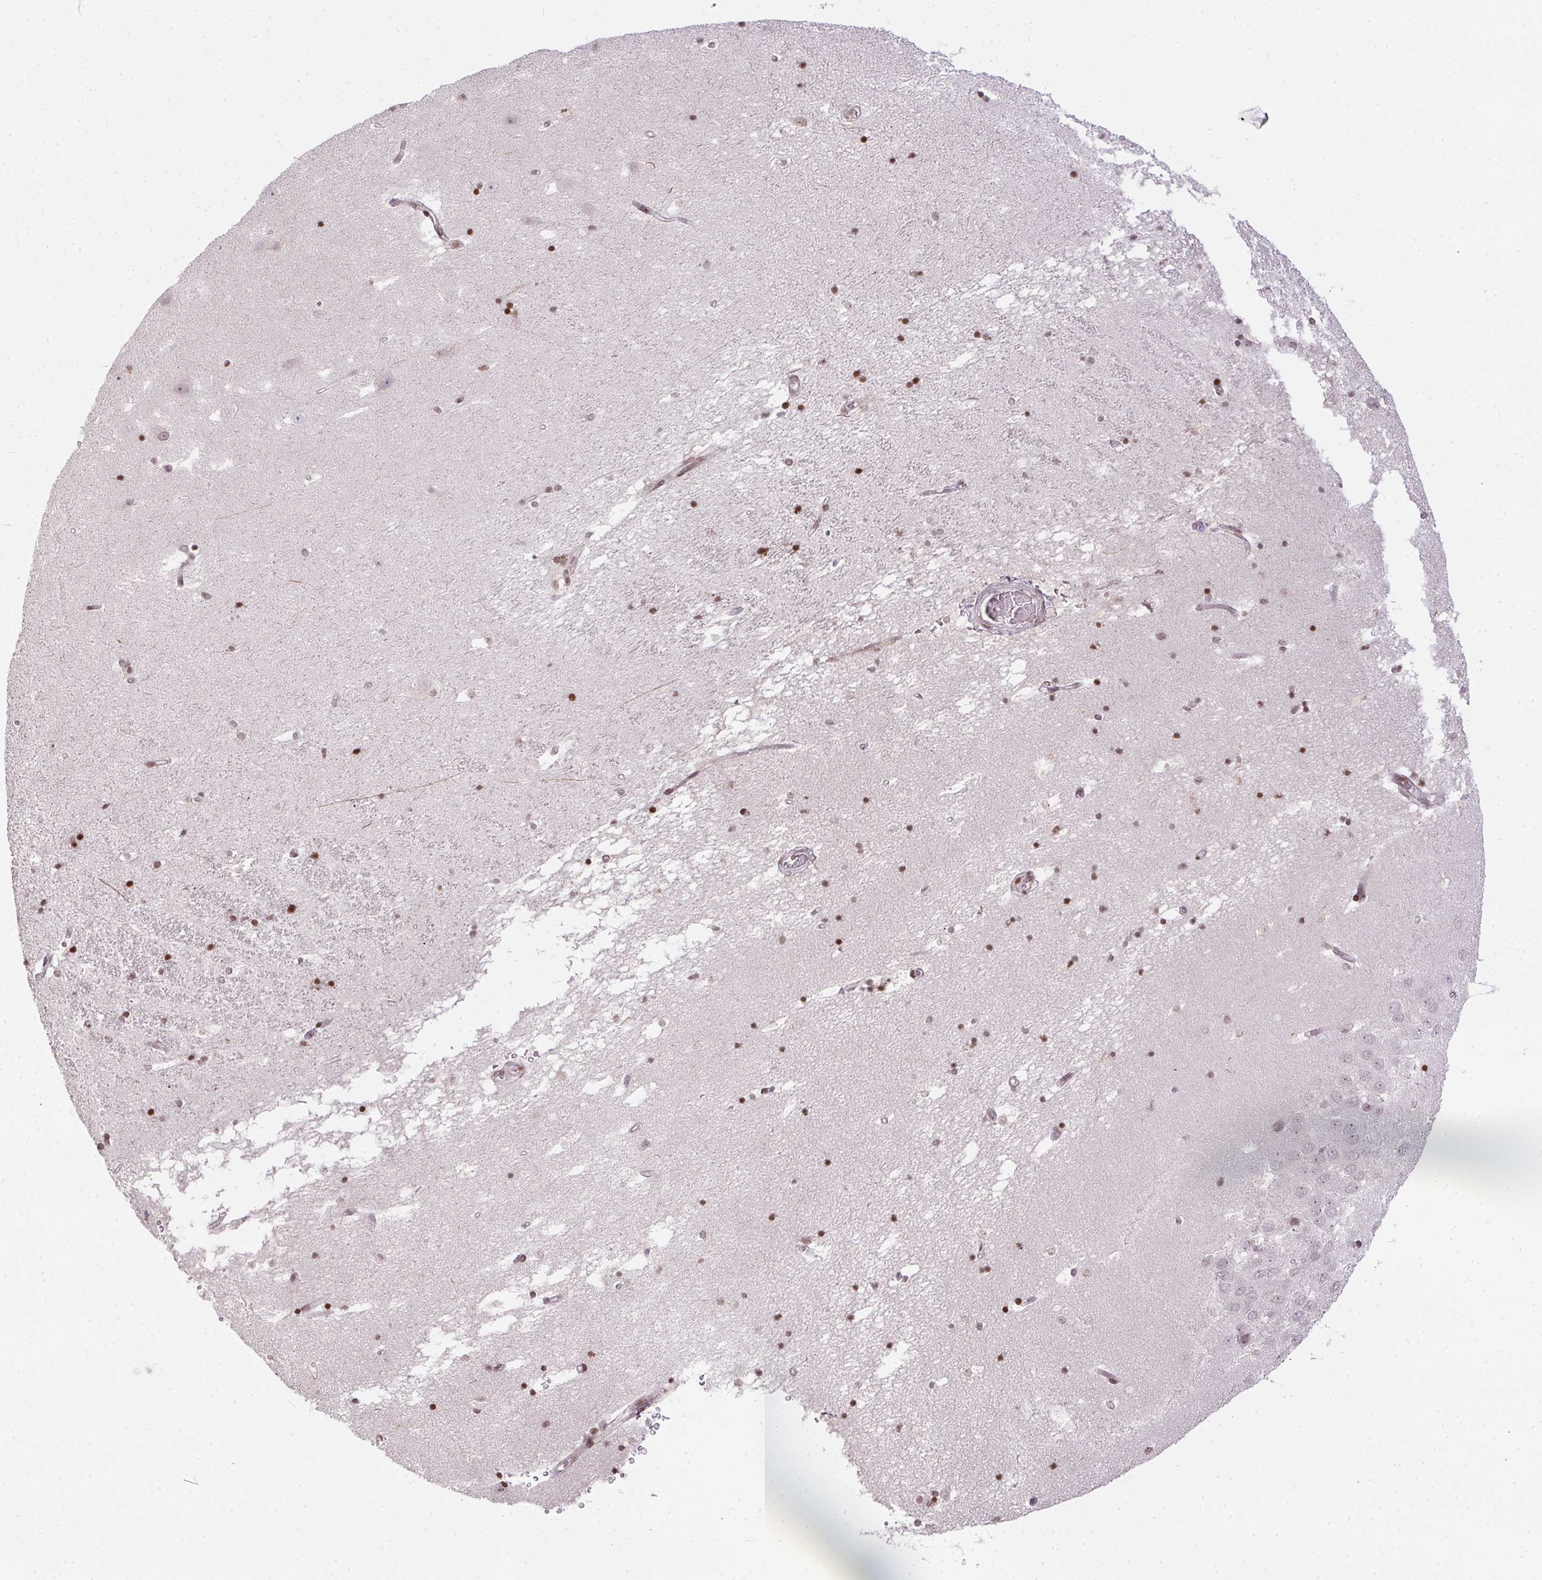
{"staining": {"intensity": "moderate", "quantity": "25%-75%", "location": "nuclear"}, "tissue": "hippocampus", "cell_type": "Glial cells", "image_type": "normal", "snomed": [{"axis": "morphology", "description": "Normal tissue, NOS"}, {"axis": "topography", "description": "Hippocampus"}], "caption": "Immunohistochemistry (IHC) staining of unremarkable hippocampus, which reveals medium levels of moderate nuclear positivity in approximately 25%-75% of glial cells indicating moderate nuclear protein expression. The staining was performed using DAB (3,3'-diaminobenzidine) (brown) for protein detection and nuclei were counterstained in hematoxylin (blue).", "gene": "RNF181", "patient": {"sex": "male", "age": 58}}